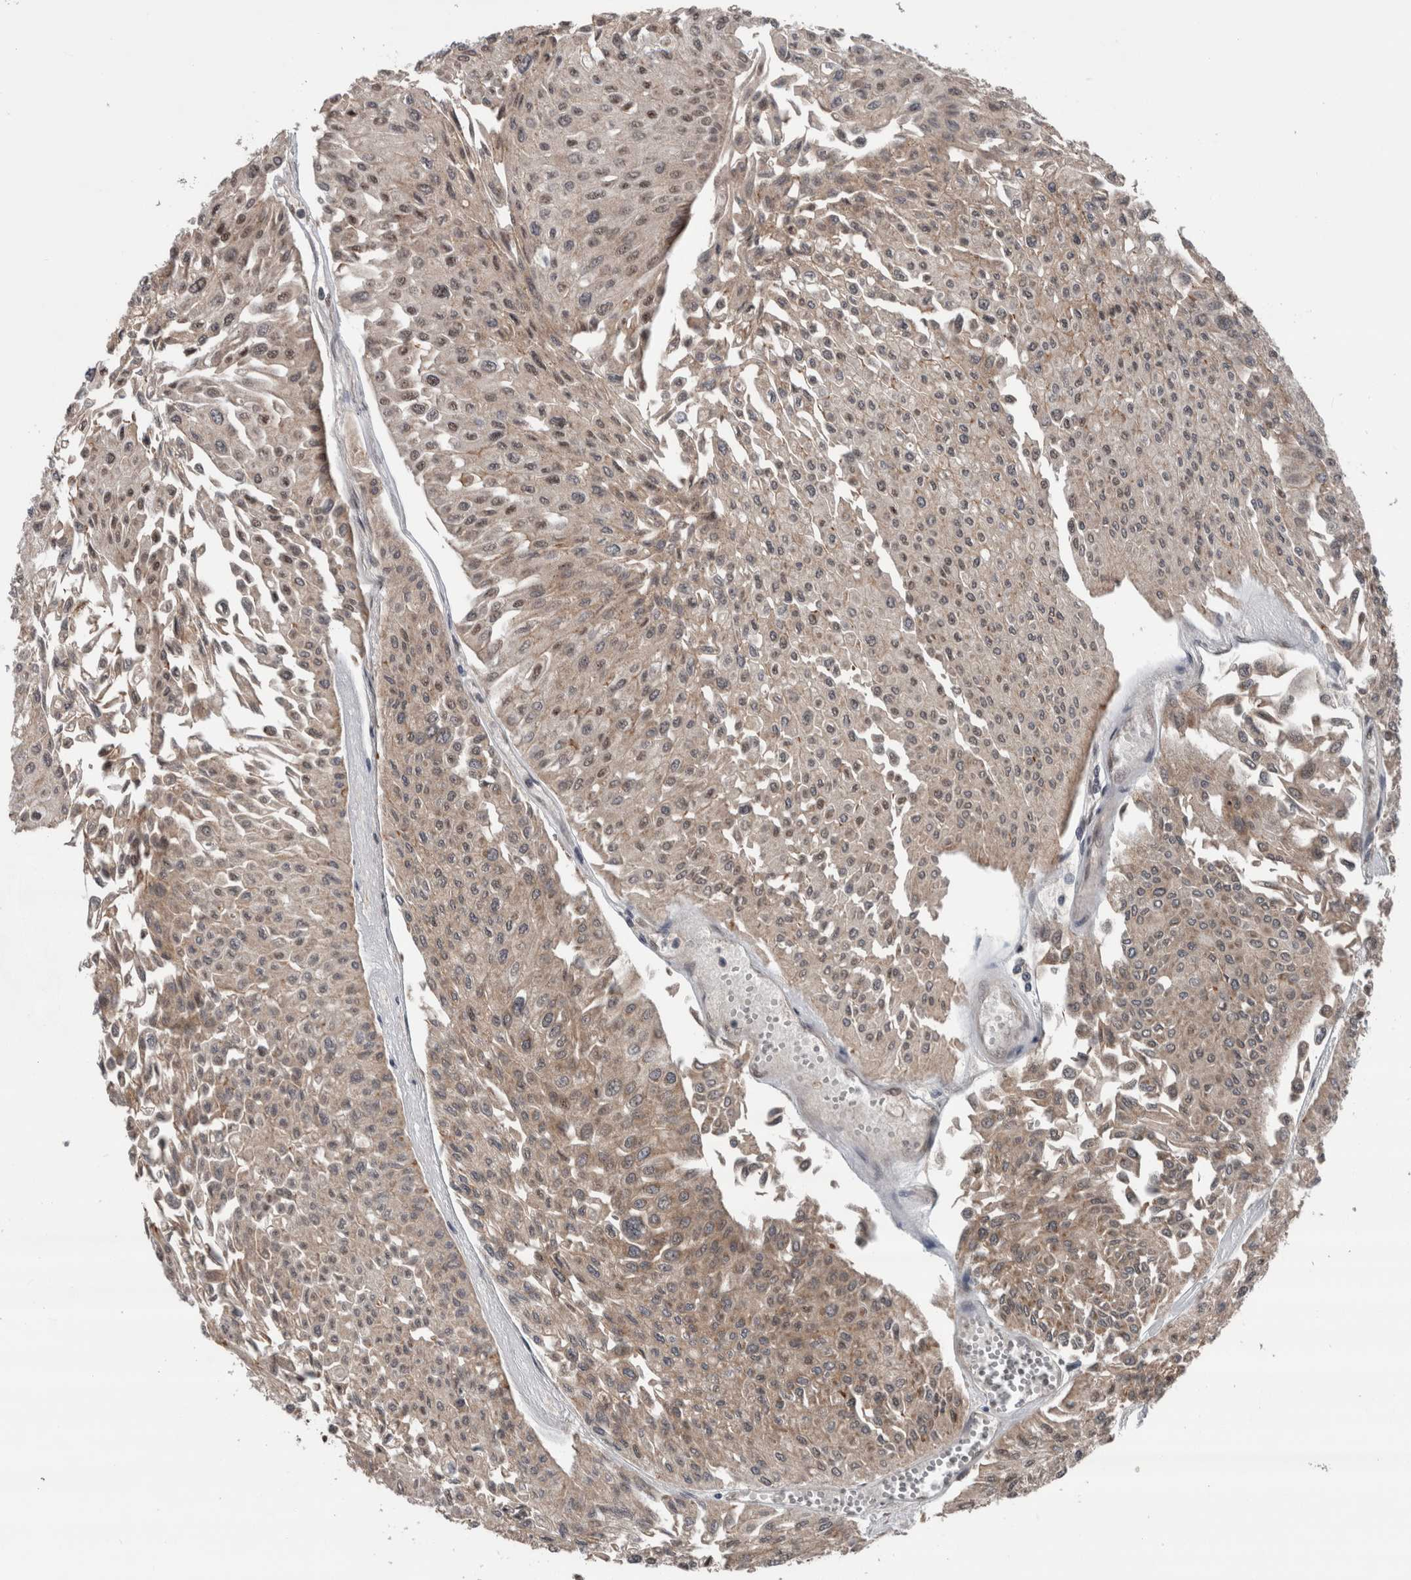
{"staining": {"intensity": "weak", "quantity": ">75%", "location": "cytoplasmic/membranous,nuclear"}, "tissue": "urothelial cancer", "cell_type": "Tumor cells", "image_type": "cancer", "snomed": [{"axis": "morphology", "description": "Urothelial carcinoma, Low grade"}, {"axis": "topography", "description": "Urinary bladder"}], "caption": "Immunohistochemistry (IHC) of human urothelial cancer demonstrates low levels of weak cytoplasmic/membranous and nuclear positivity in about >75% of tumor cells.", "gene": "ENY2", "patient": {"sex": "male", "age": 67}}